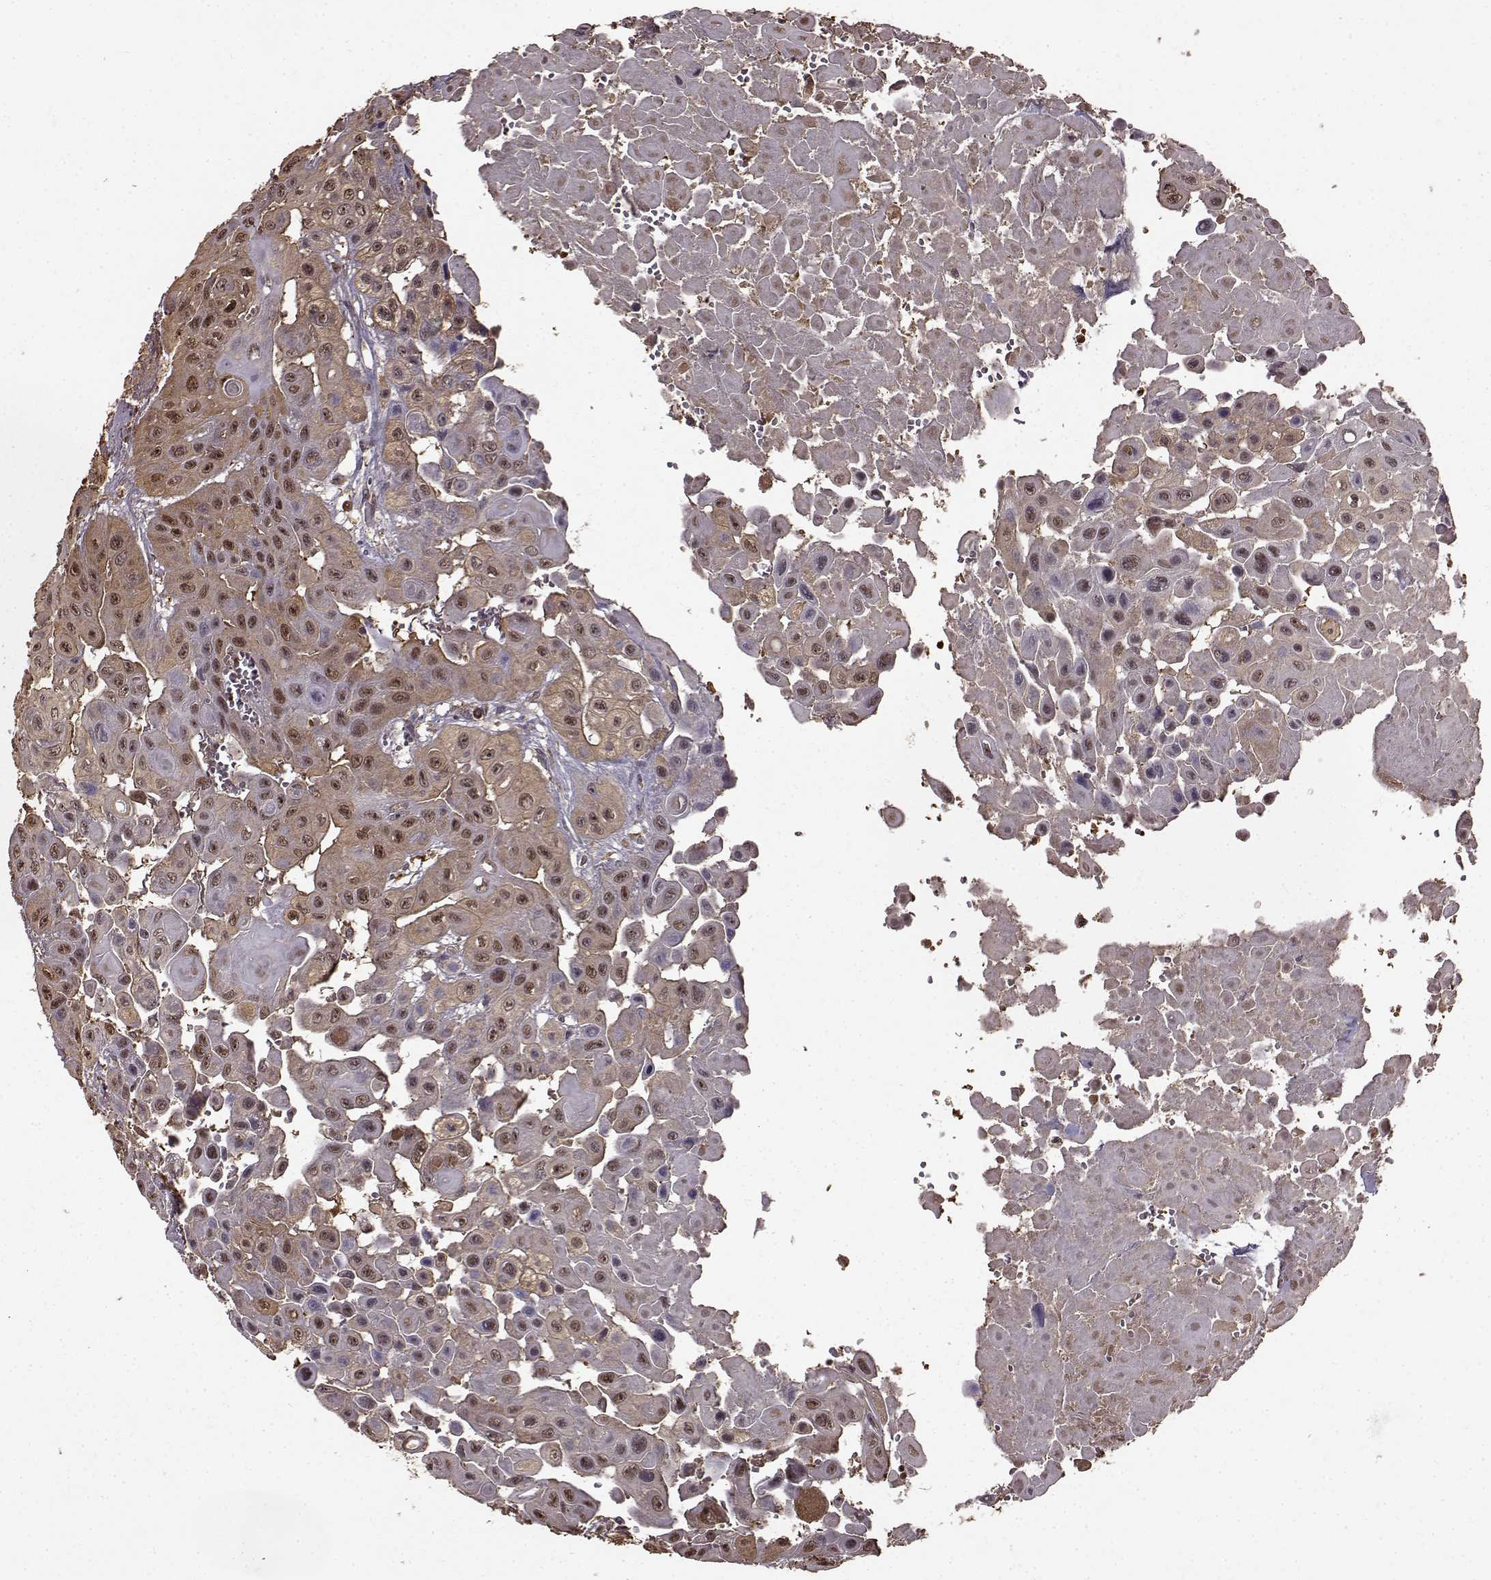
{"staining": {"intensity": "moderate", "quantity": "25%-75%", "location": "cytoplasmic/membranous"}, "tissue": "head and neck cancer", "cell_type": "Tumor cells", "image_type": "cancer", "snomed": [{"axis": "morphology", "description": "Adenocarcinoma, NOS"}, {"axis": "topography", "description": "Head-Neck"}], "caption": "There is medium levels of moderate cytoplasmic/membranous staining in tumor cells of head and neck adenocarcinoma, as demonstrated by immunohistochemical staining (brown color).", "gene": "NME1-NME2", "patient": {"sex": "male", "age": 73}}